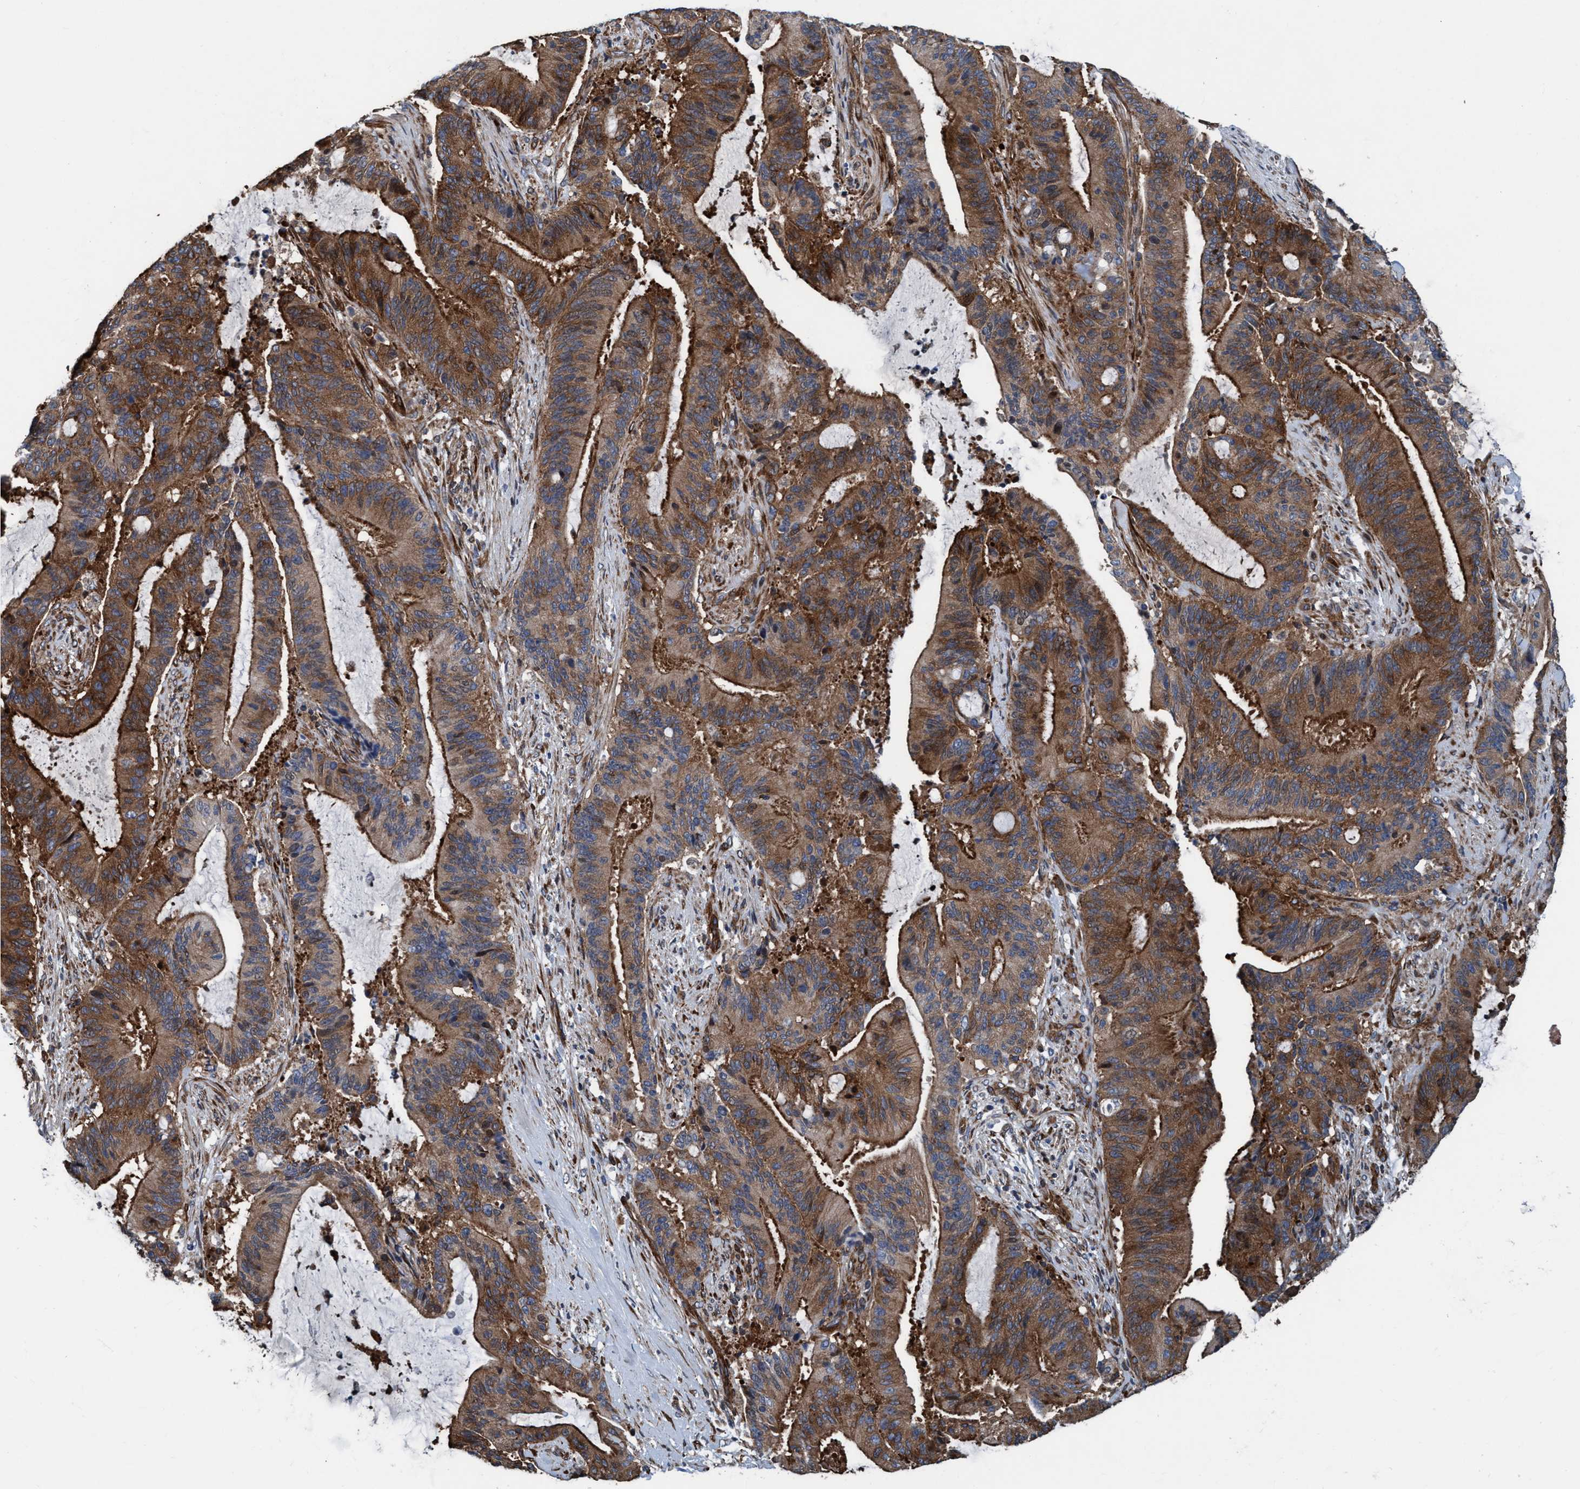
{"staining": {"intensity": "moderate", "quantity": ">75%", "location": "cytoplasmic/membranous"}, "tissue": "liver cancer", "cell_type": "Tumor cells", "image_type": "cancer", "snomed": [{"axis": "morphology", "description": "Normal tissue, NOS"}, {"axis": "morphology", "description": "Cholangiocarcinoma"}, {"axis": "topography", "description": "Liver"}, {"axis": "topography", "description": "Peripheral nerve tissue"}], "caption": "A micrograph showing moderate cytoplasmic/membranous staining in approximately >75% of tumor cells in liver cancer (cholangiocarcinoma), as visualized by brown immunohistochemical staining.", "gene": "NMT1", "patient": {"sex": "female", "age": 73}}